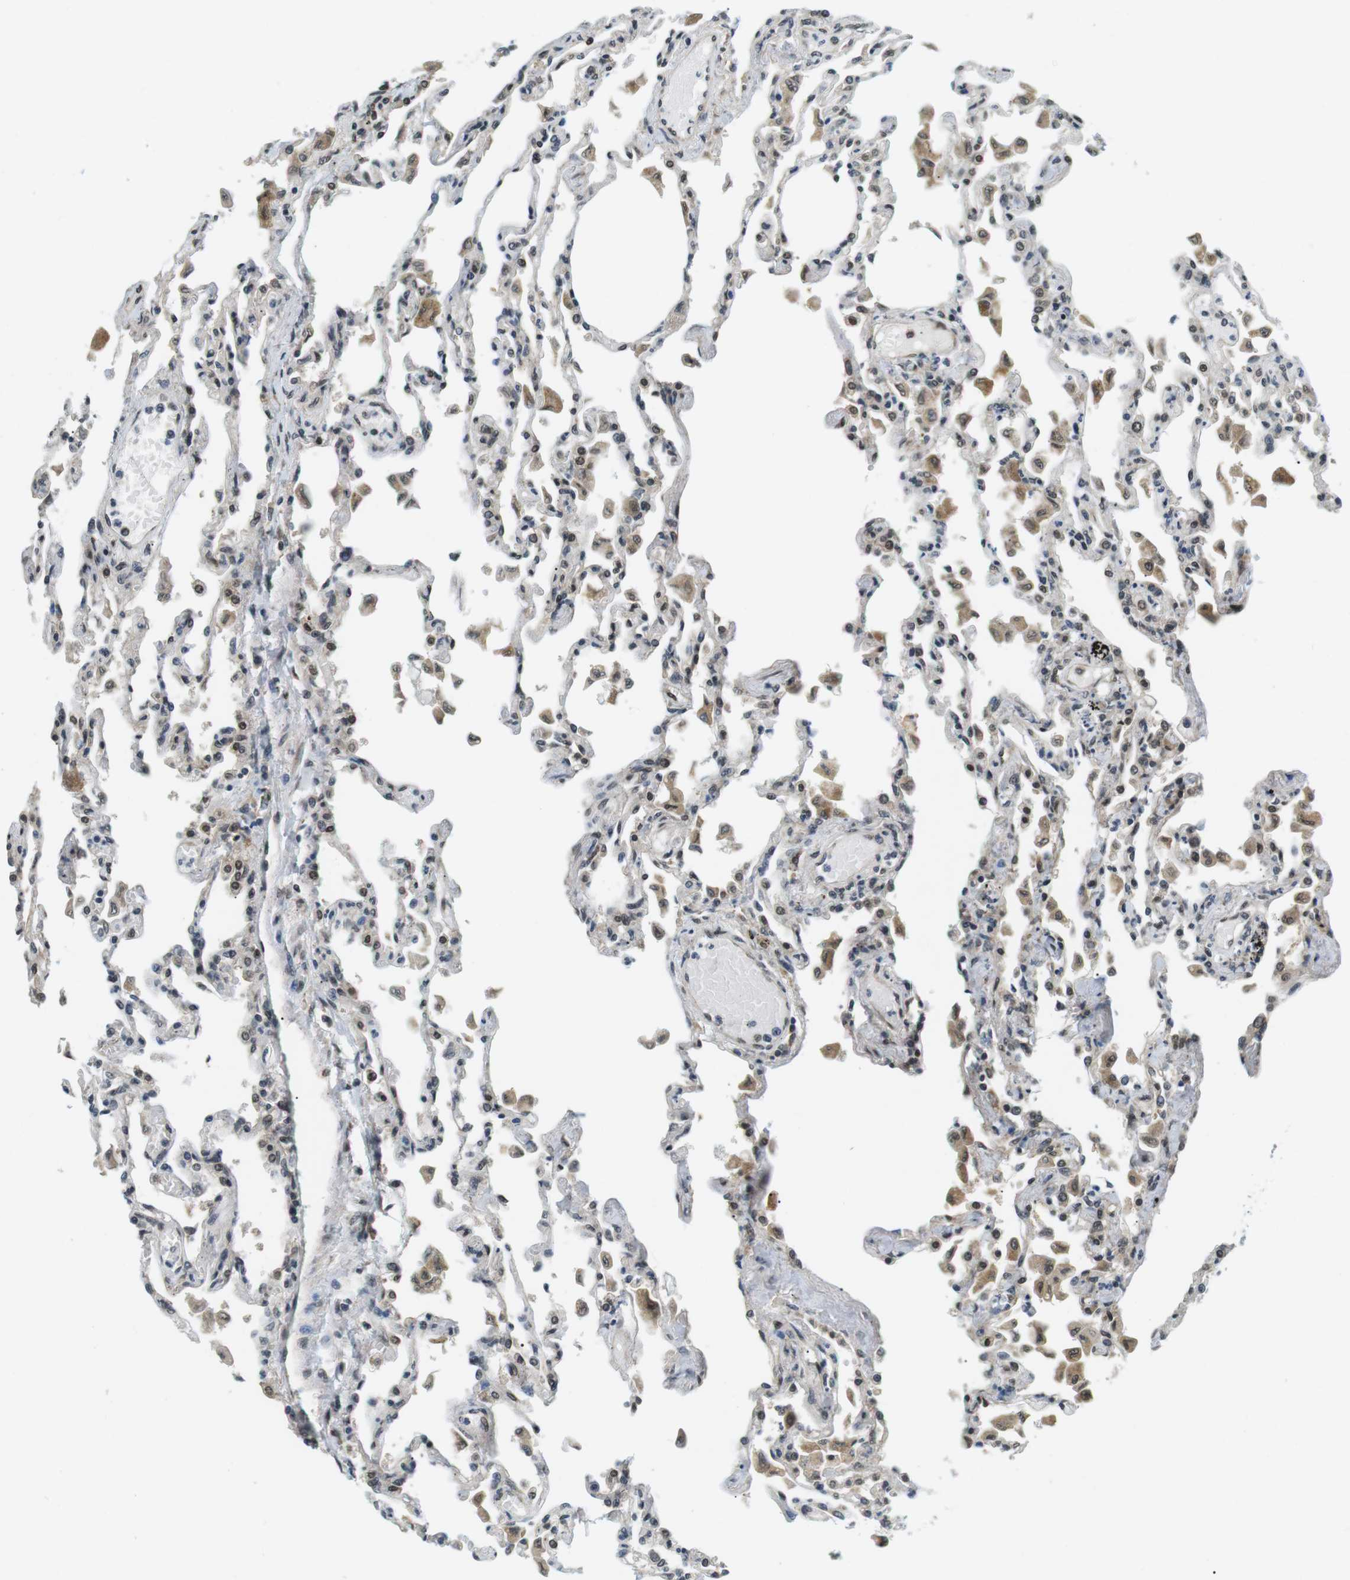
{"staining": {"intensity": "moderate", "quantity": "<25%", "location": "nuclear"}, "tissue": "lung", "cell_type": "Alveolar cells", "image_type": "normal", "snomed": [{"axis": "morphology", "description": "Normal tissue, NOS"}, {"axis": "topography", "description": "Bronchus"}, {"axis": "topography", "description": "Lung"}], "caption": "This image reveals immunohistochemistry (IHC) staining of unremarkable lung, with low moderate nuclear staining in approximately <25% of alveolar cells.", "gene": "CSNK2B", "patient": {"sex": "female", "age": 49}}